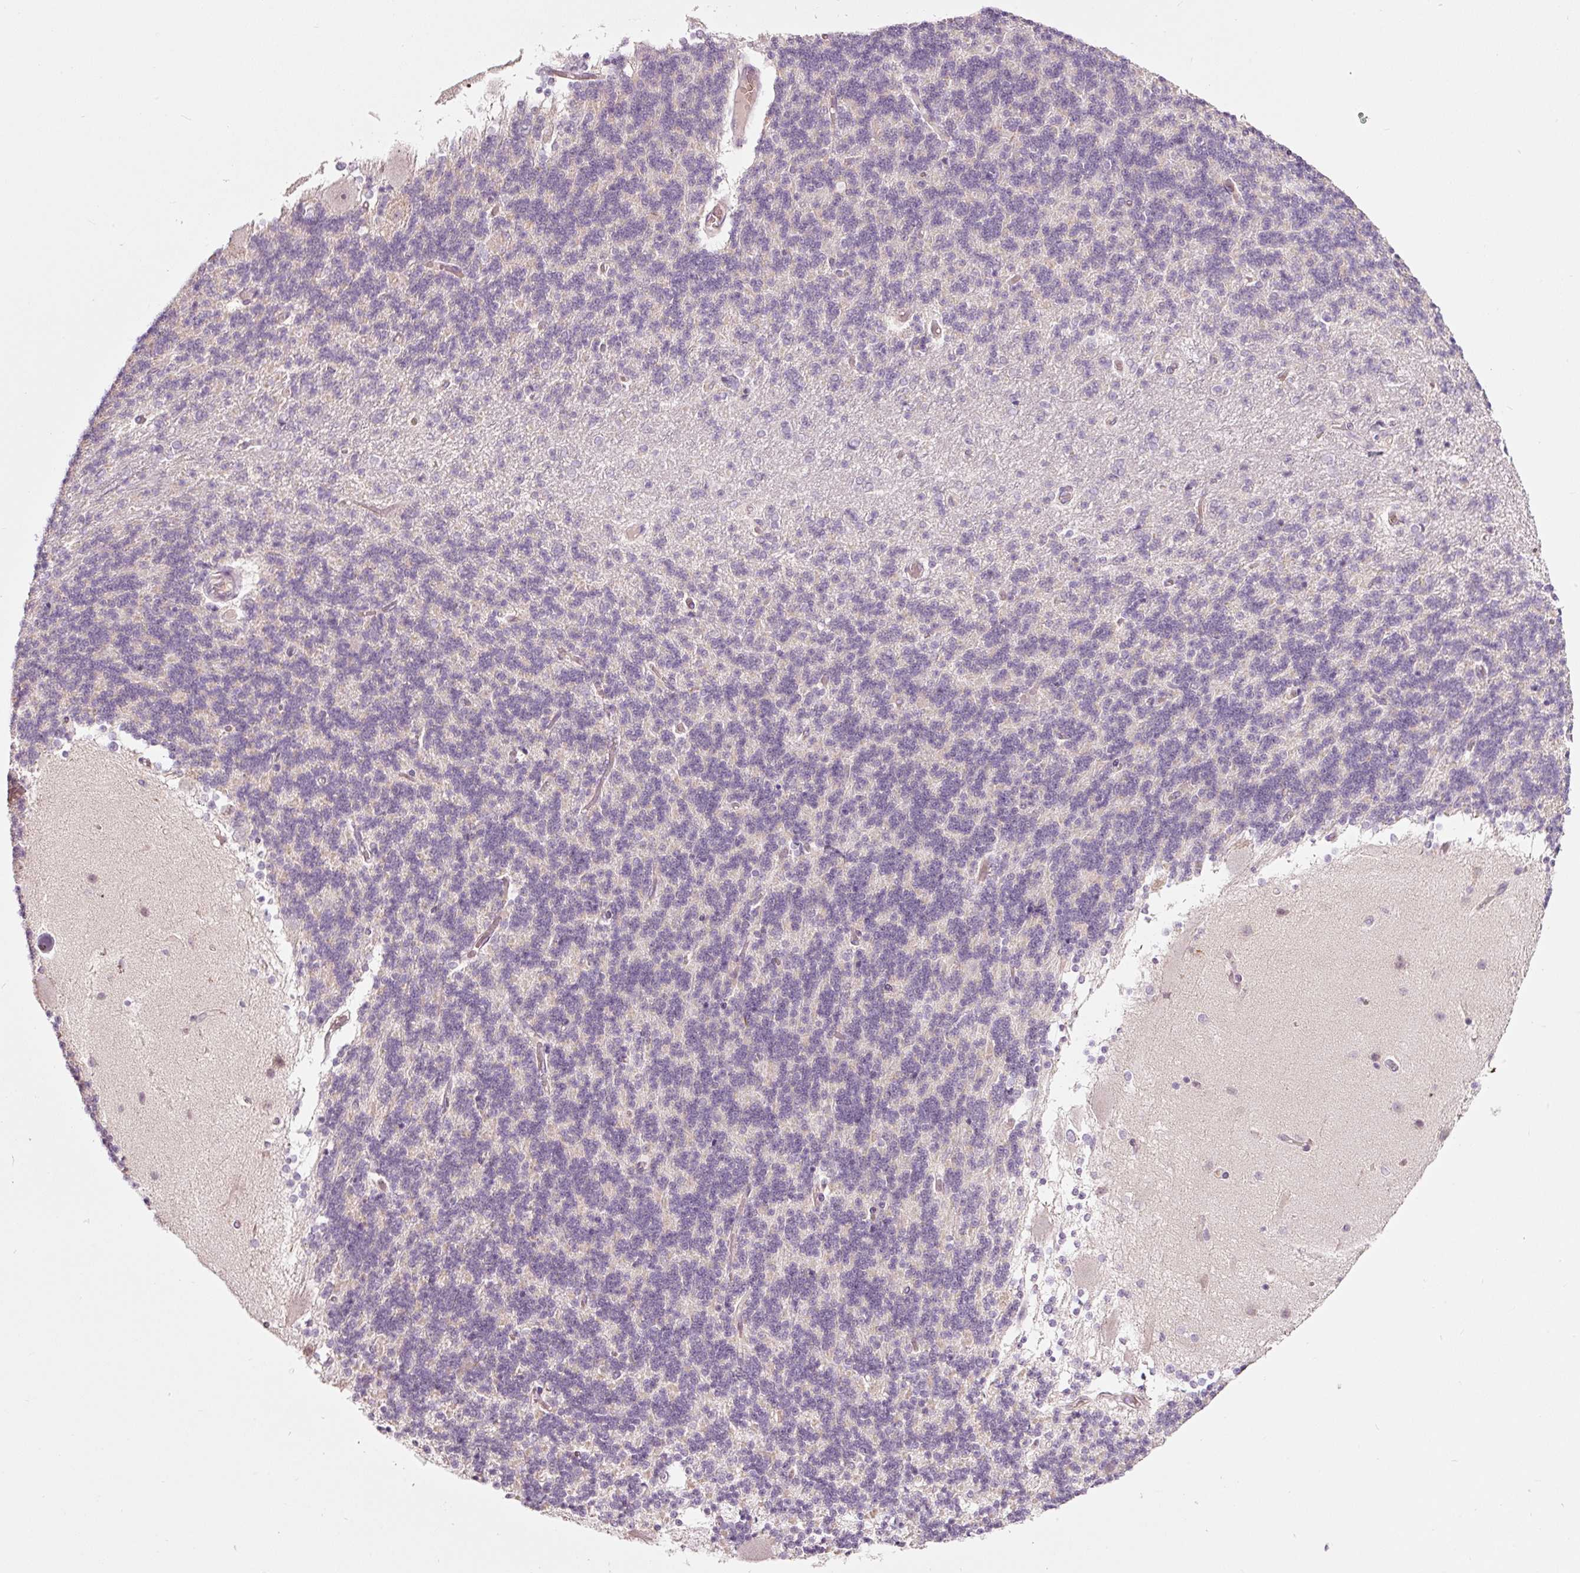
{"staining": {"intensity": "negative", "quantity": "none", "location": "none"}, "tissue": "cerebellum", "cell_type": "Cells in granular layer", "image_type": "normal", "snomed": [{"axis": "morphology", "description": "Normal tissue, NOS"}, {"axis": "topography", "description": "Cerebellum"}], "caption": "DAB immunohistochemical staining of normal human cerebellum displays no significant positivity in cells in granular layer.", "gene": "LDHAL6B", "patient": {"sex": "female", "age": 54}}